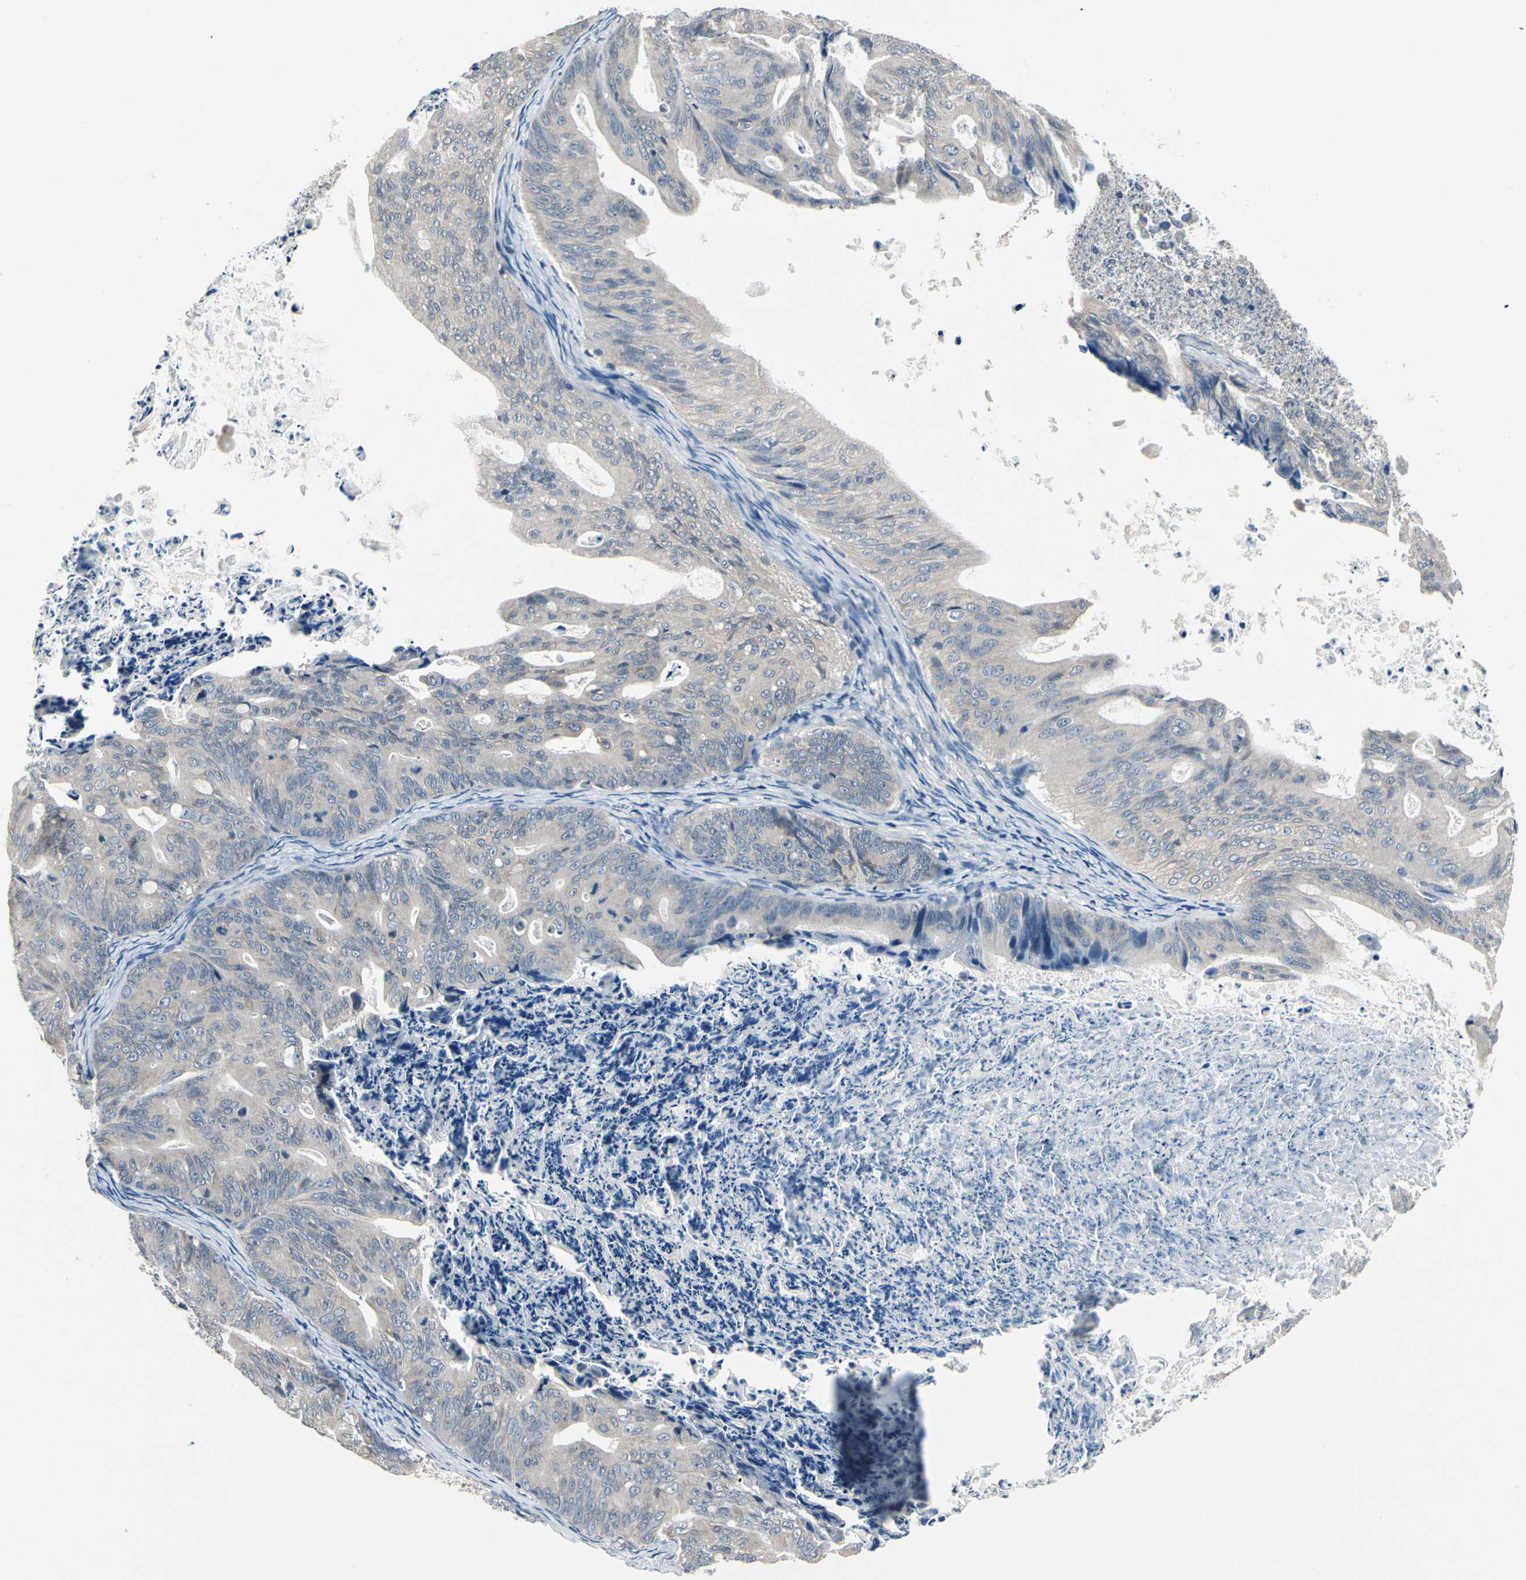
{"staining": {"intensity": "weak", "quantity": ">75%", "location": "cytoplasmic/membranous"}, "tissue": "ovarian cancer", "cell_type": "Tumor cells", "image_type": "cancer", "snomed": [{"axis": "morphology", "description": "Cystadenocarcinoma, mucinous, NOS"}, {"axis": "topography", "description": "Ovary"}], "caption": "High-magnification brightfield microscopy of ovarian cancer (mucinous cystadenocarcinoma) stained with DAB (brown) and counterstained with hematoxylin (blue). tumor cells exhibit weak cytoplasmic/membranous positivity is seen in about>75% of cells.", "gene": "SELENOK", "patient": {"sex": "female", "age": 37}}